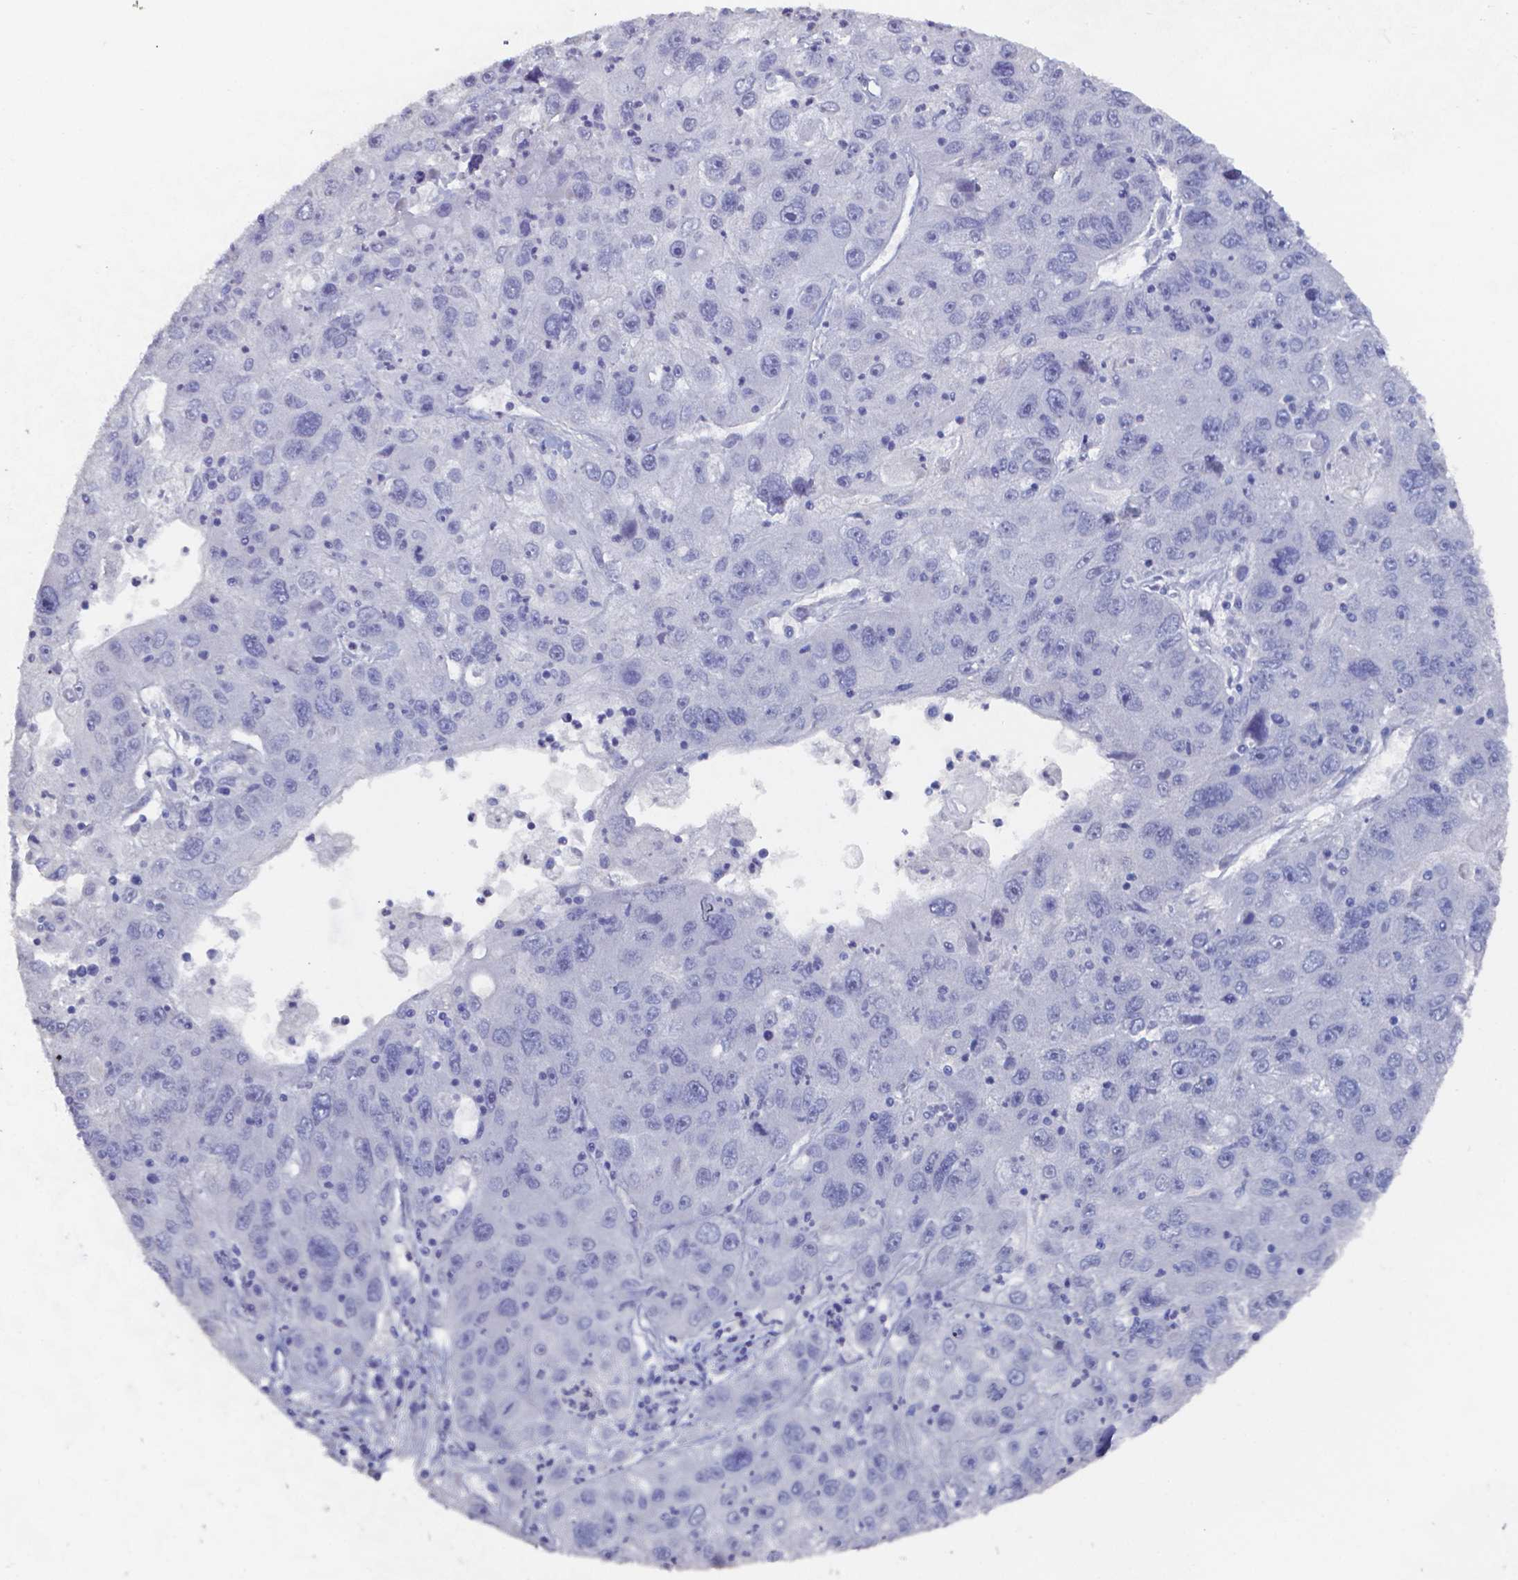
{"staining": {"intensity": "negative", "quantity": "none", "location": "none"}, "tissue": "stomach cancer", "cell_type": "Tumor cells", "image_type": "cancer", "snomed": [{"axis": "morphology", "description": "Adenocarcinoma, NOS"}, {"axis": "topography", "description": "Stomach"}], "caption": "Tumor cells are negative for brown protein staining in adenocarcinoma (stomach).", "gene": "PLA2R1", "patient": {"sex": "male", "age": 56}}